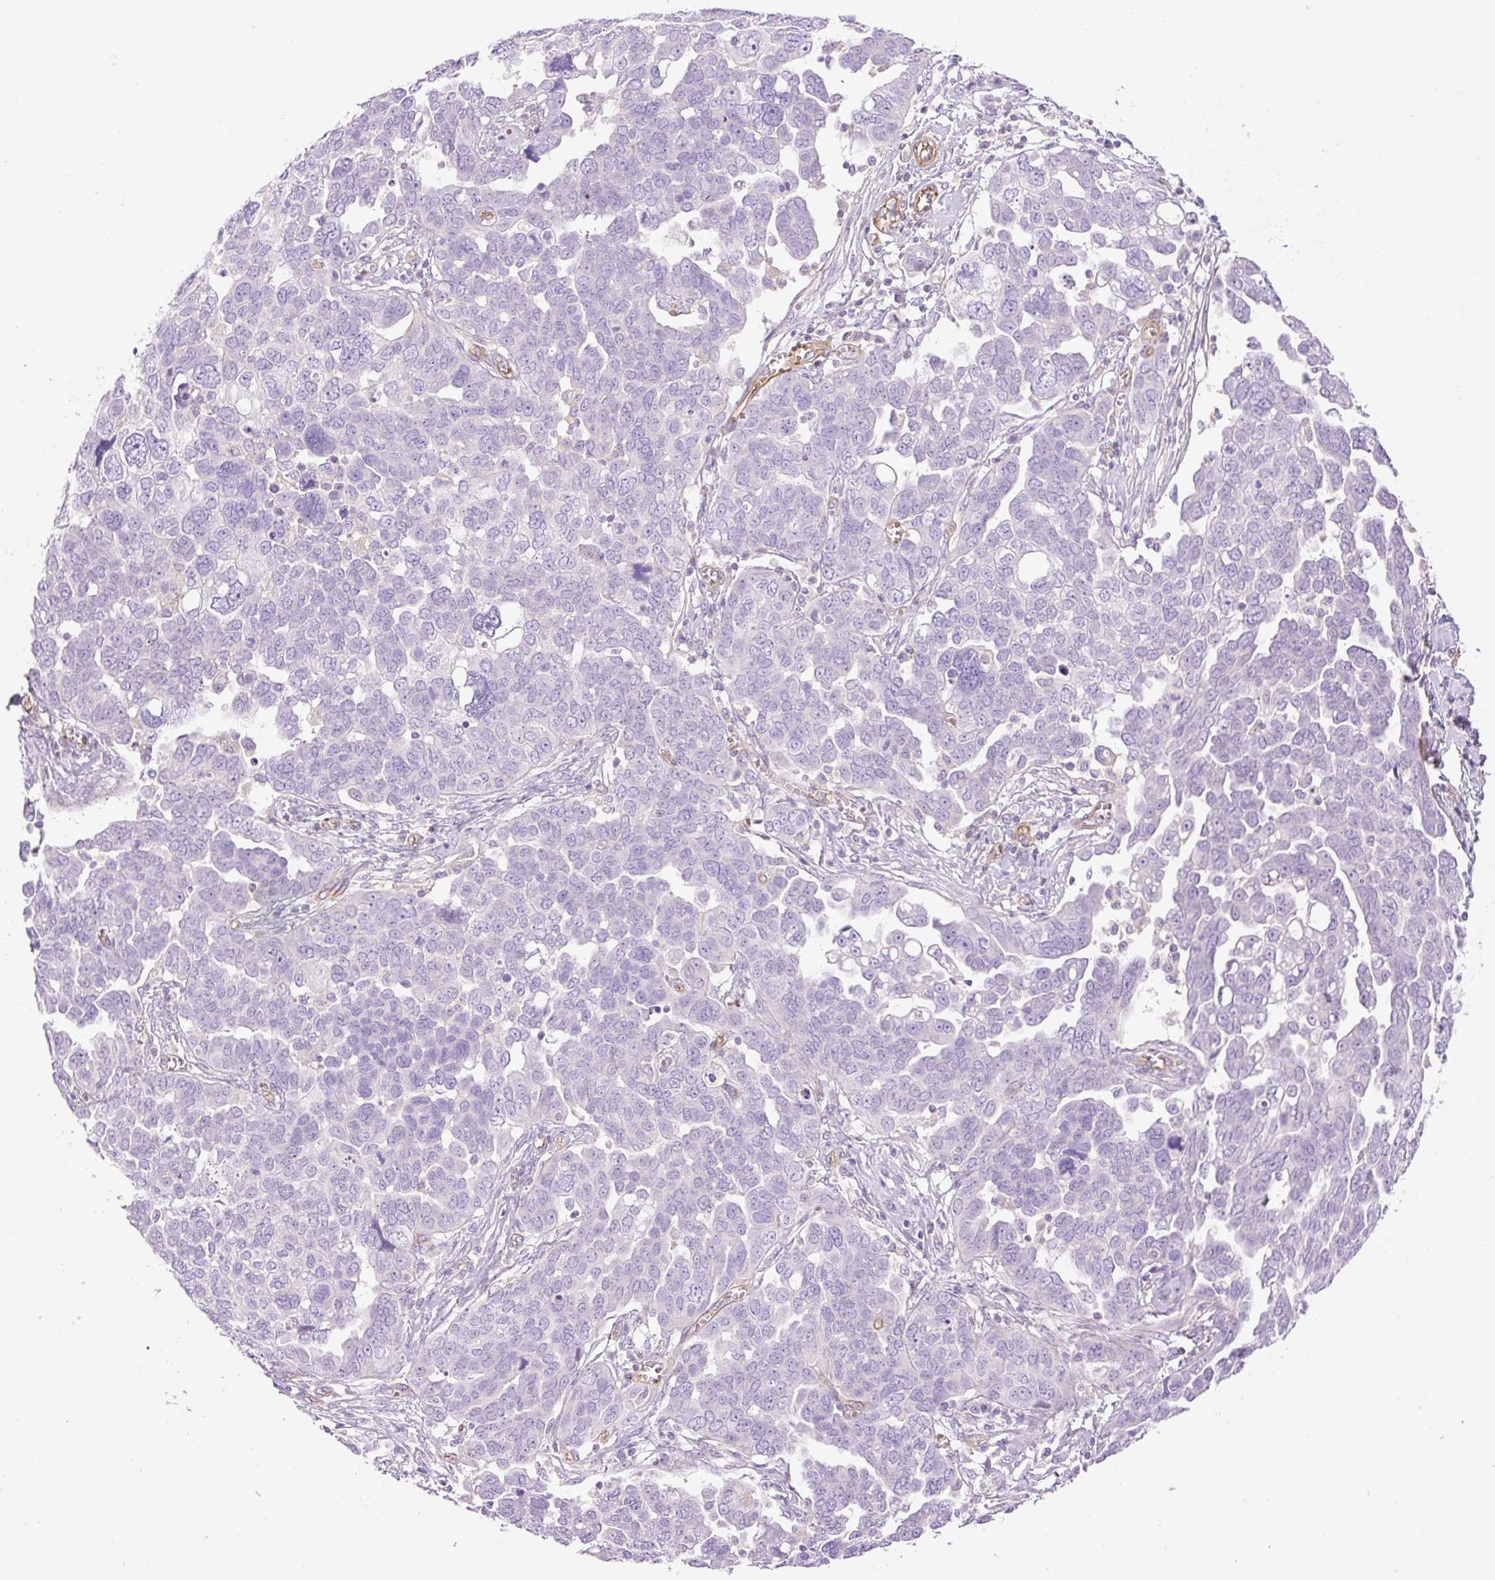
{"staining": {"intensity": "negative", "quantity": "none", "location": "none"}, "tissue": "ovarian cancer", "cell_type": "Tumor cells", "image_type": "cancer", "snomed": [{"axis": "morphology", "description": "Cystadenocarcinoma, serous, NOS"}, {"axis": "topography", "description": "Ovary"}], "caption": "This is an IHC histopathology image of human serous cystadenocarcinoma (ovarian). There is no positivity in tumor cells.", "gene": "EHD3", "patient": {"sex": "female", "age": 59}}